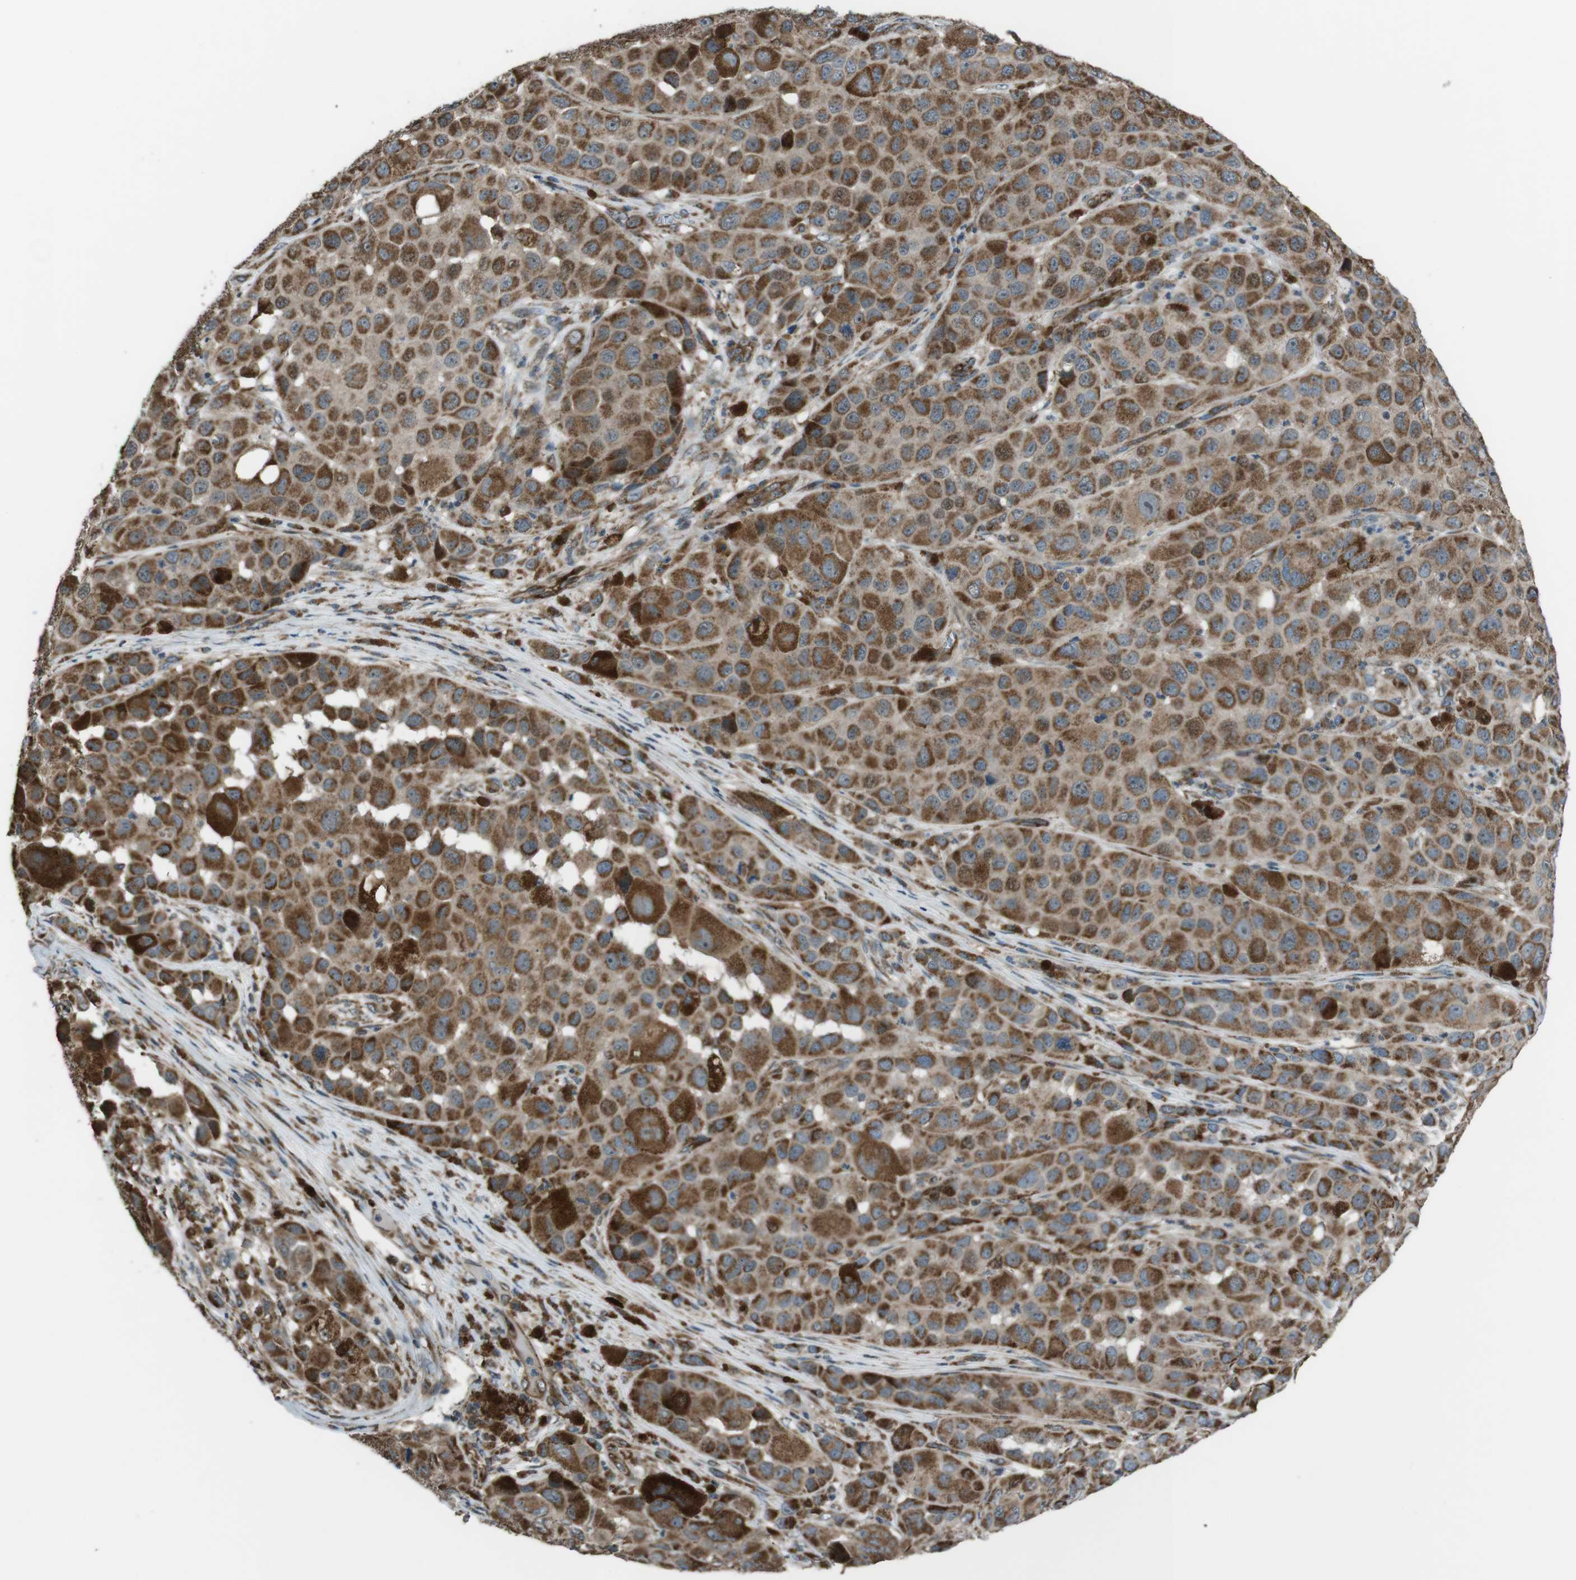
{"staining": {"intensity": "moderate", "quantity": ">75%", "location": "cytoplasmic/membranous"}, "tissue": "melanoma", "cell_type": "Tumor cells", "image_type": "cancer", "snomed": [{"axis": "morphology", "description": "Malignant melanoma, NOS"}, {"axis": "topography", "description": "Skin"}], "caption": "Malignant melanoma was stained to show a protein in brown. There is medium levels of moderate cytoplasmic/membranous positivity in about >75% of tumor cells.", "gene": "GIMAP8", "patient": {"sex": "male", "age": 96}}